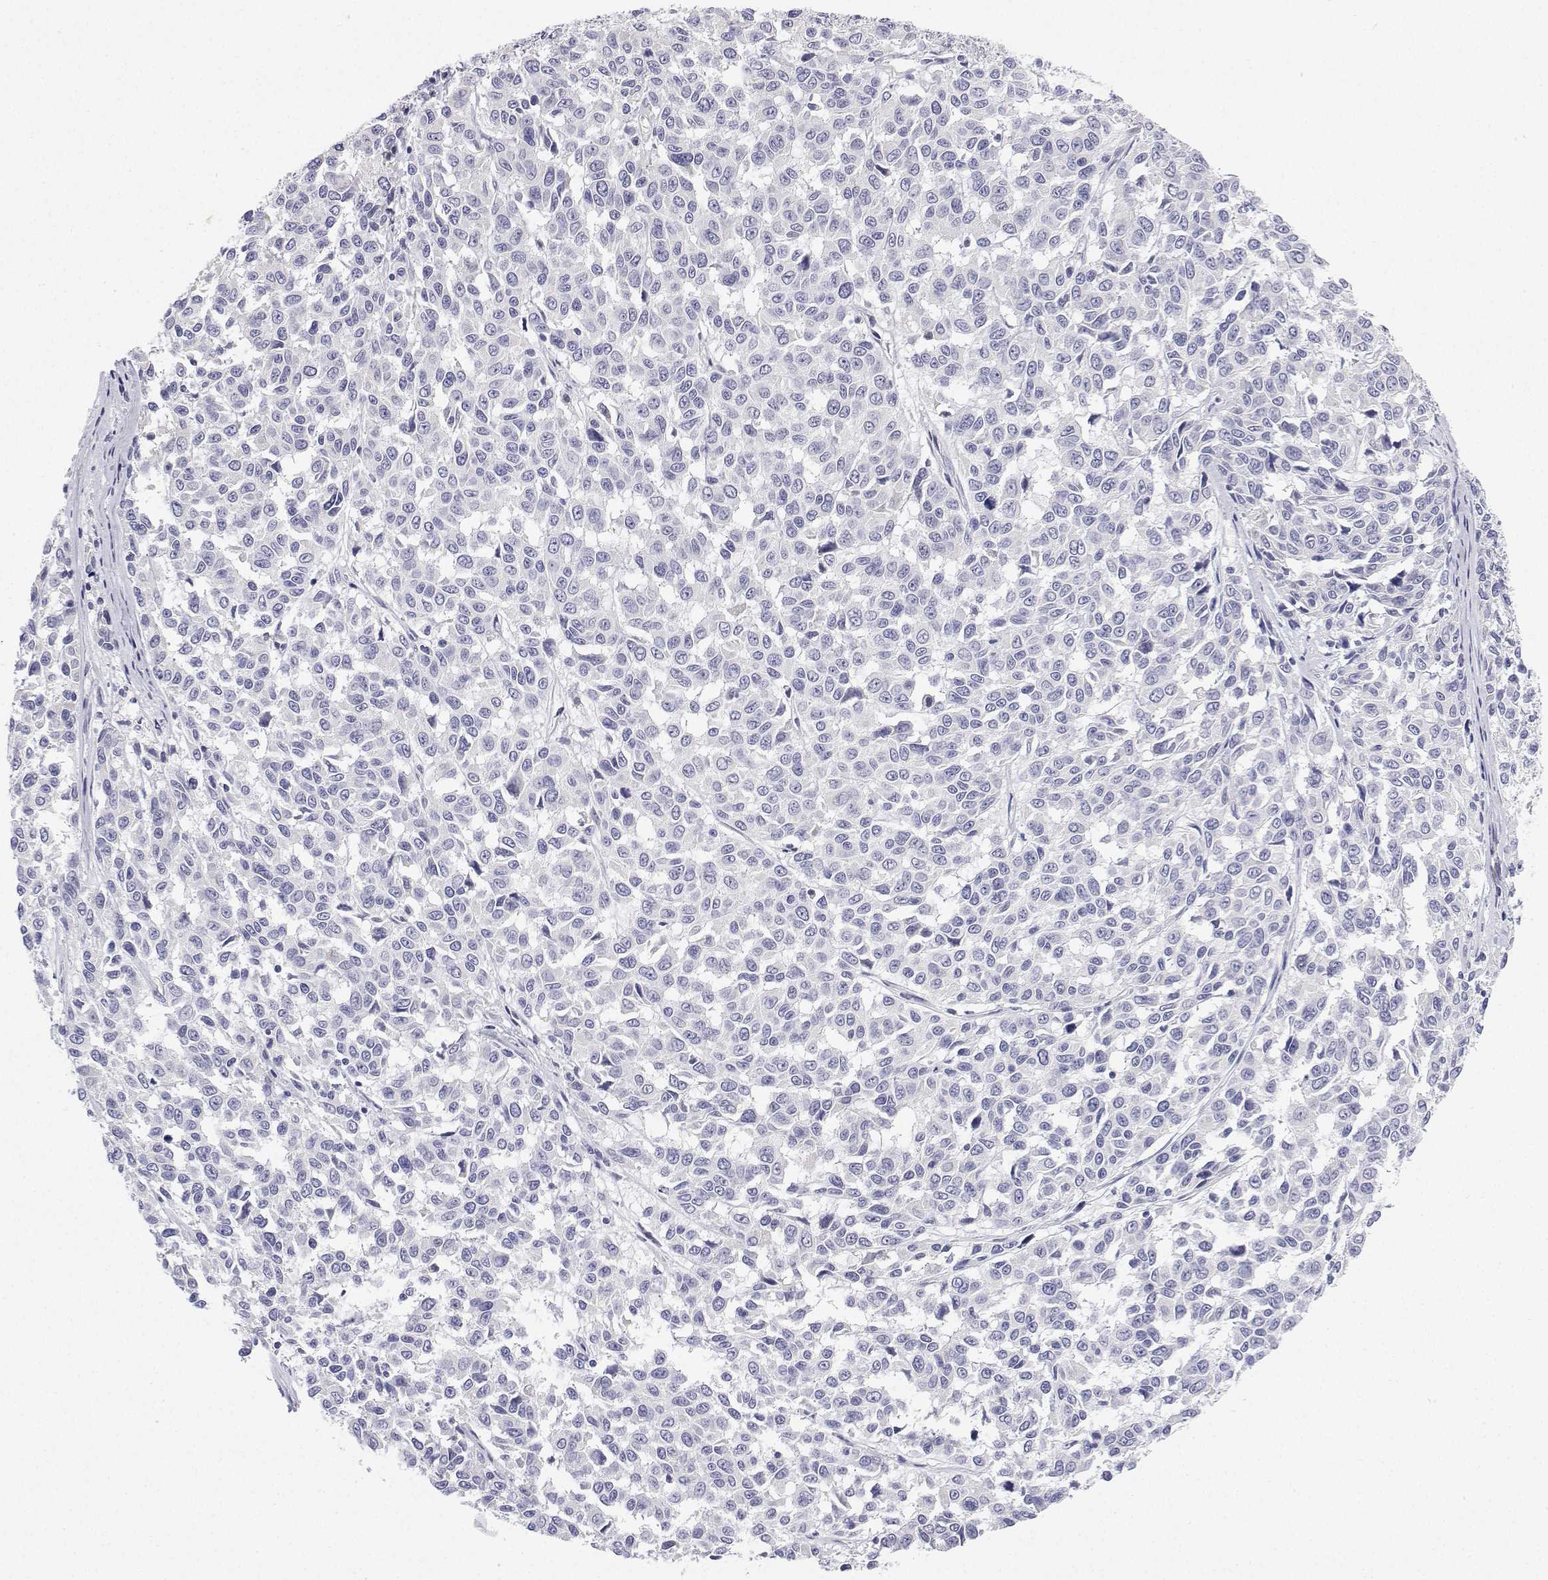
{"staining": {"intensity": "negative", "quantity": "none", "location": "none"}, "tissue": "melanoma", "cell_type": "Tumor cells", "image_type": "cancer", "snomed": [{"axis": "morphology", "description": "Malignant melanoma, NOS"}, {"axis": "topography", "description": "Skin"}], "caption": "DAB immunohistochemical staining of human melanoma demonstrates no significant staining in tumor cells.", "gene": "ANKRD65", "patient": {"sex": "female", "age": 66}}